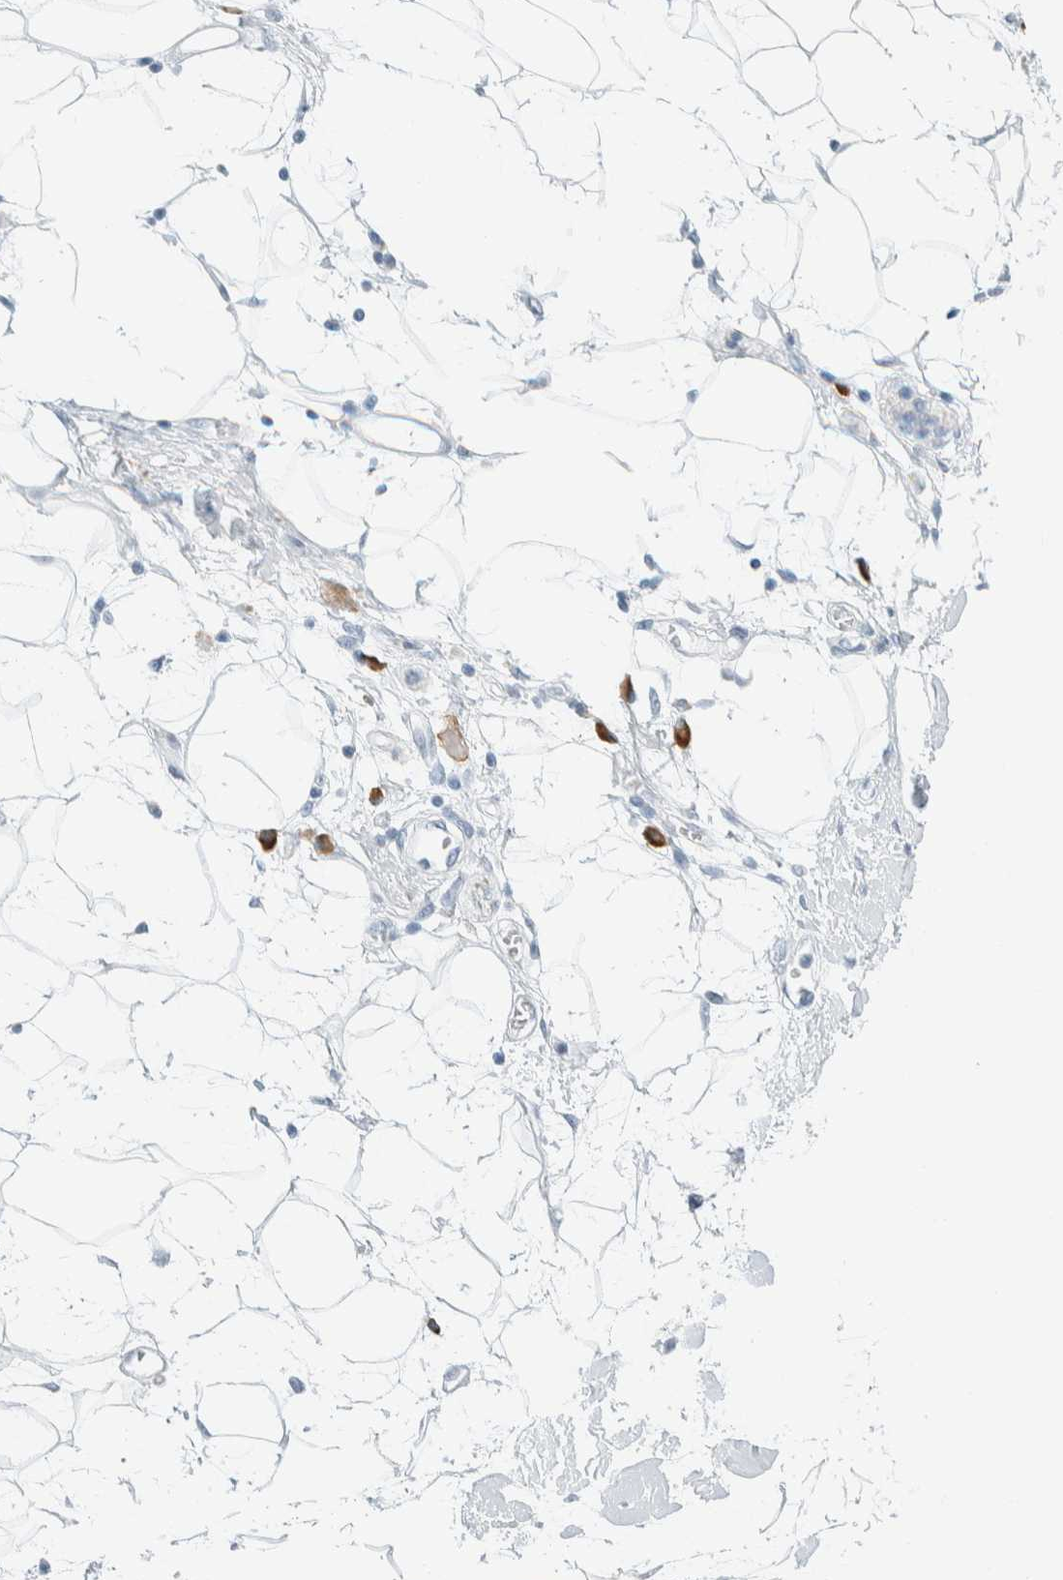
{"staining": {"intensity": "negative", "quantity": "none", "location": "none"}, "tissue": "adipose tissue", "cell_type": "Adipocytes", "image_type": "normal", "snomed": [{"axis": "morphology", "description": "Normal tissue, NOS"}, {"axis": "morphology", "description": "Adenocarcinoma, NOS"}, {"axis": "topography", "description": "Duodenum"}, {"axis": "topography", "description": "Peripheral nerve tissue"}], "caption": "IHC micrograph of normal human adipose tissue stained for a protein (brown), which displays no staining in adipocytes.", "gene": "ARHGAP27", "patient": {"sex": "female", "age": 60}}